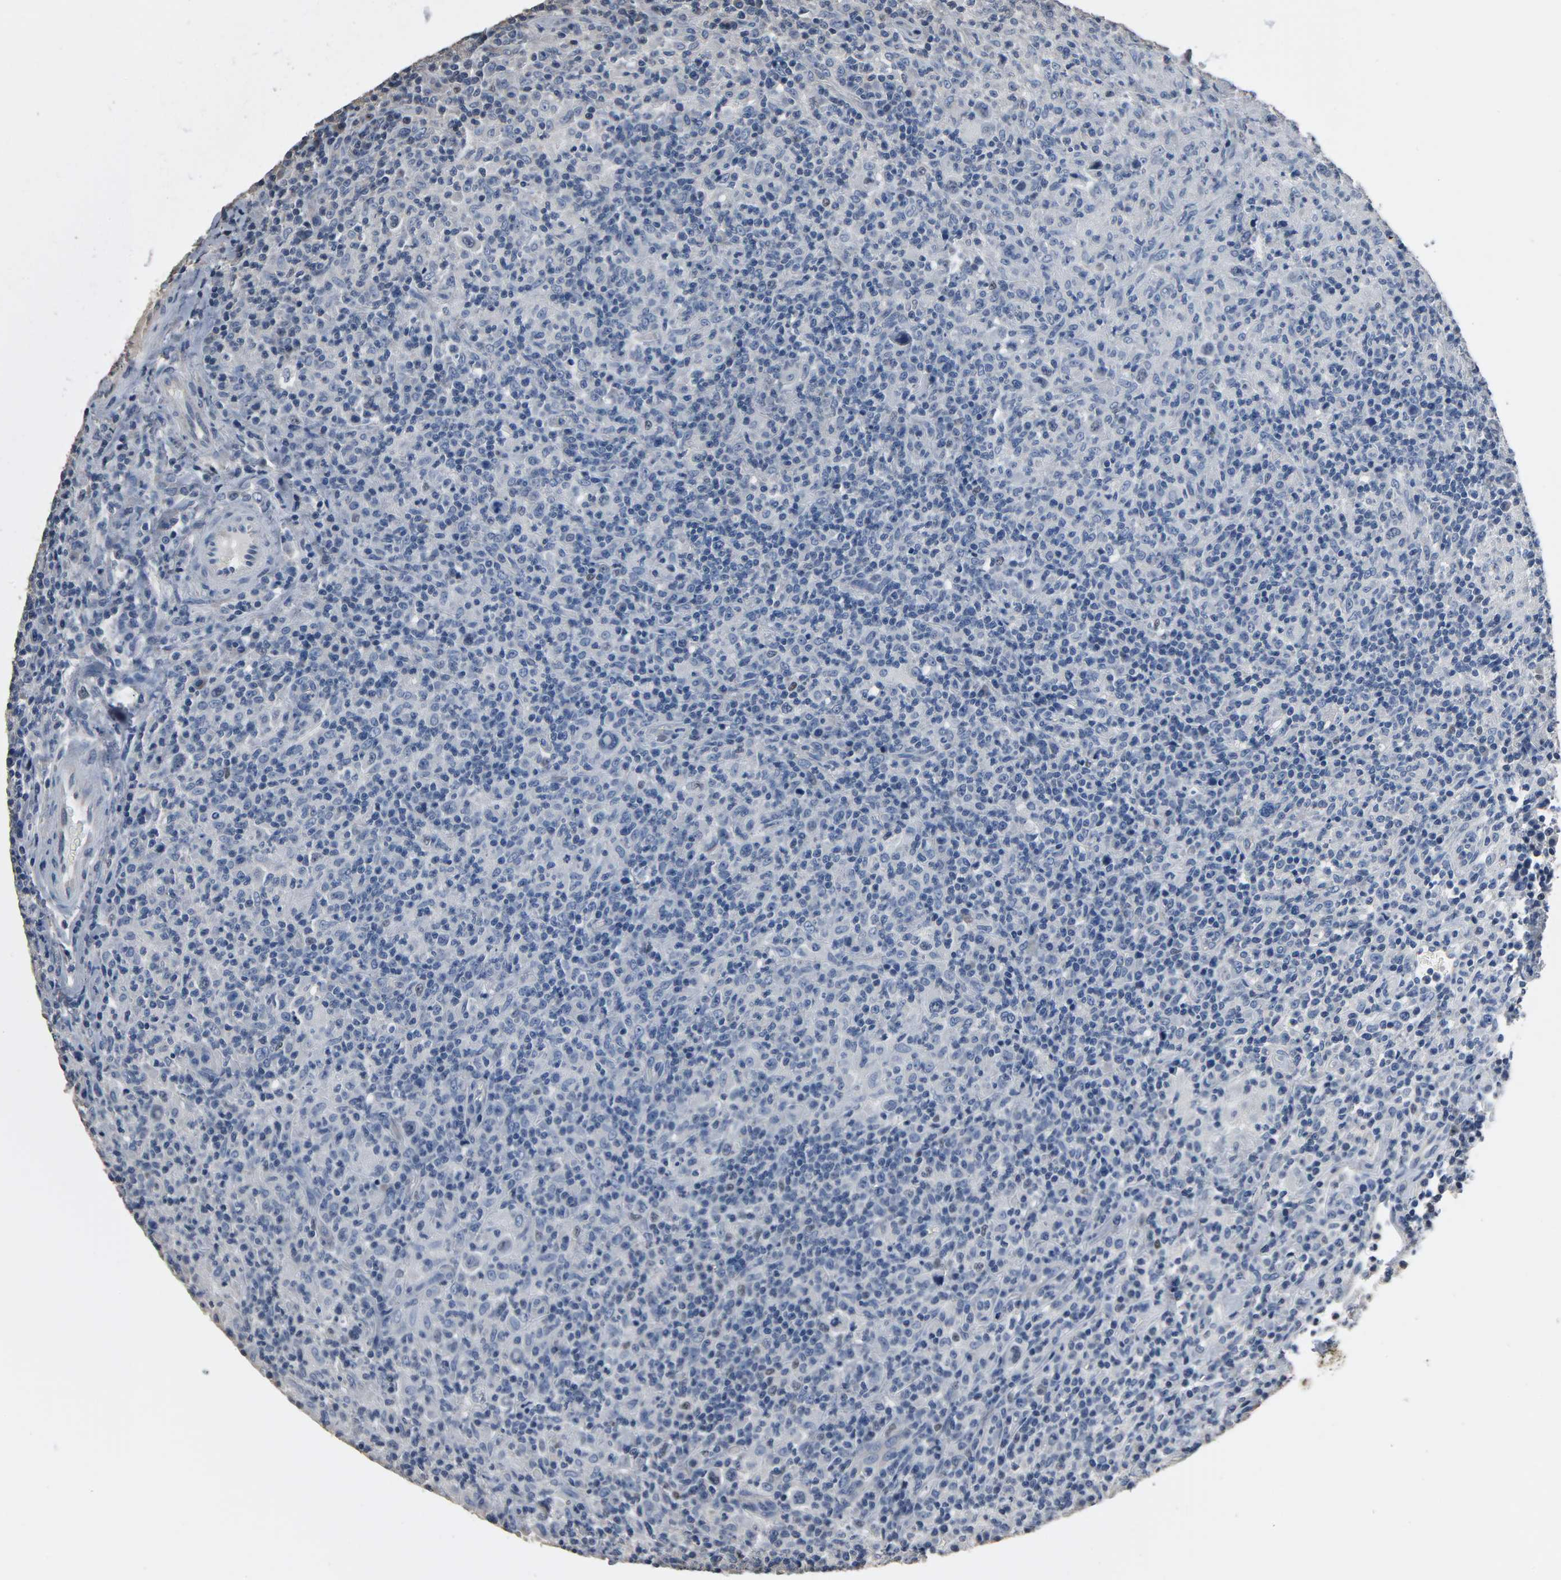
{"staining": {"intensity": "negative", "quantity": "none", "location": "none"}, "tissue": "lymphoma", "cell_type": "Tumor cells", "image_type": "cancer", "snomed": [{"axis": "morphology", "description": "Hodgkin's disease, NOS"}, {"axis": "topography", "description": "Lymph node"}], "caption": "The photomicrograph exhibits no staining of tumor cells in lymphoma.", "gene": "SOX6", "patient": {"sex": "male", "age": 65}}